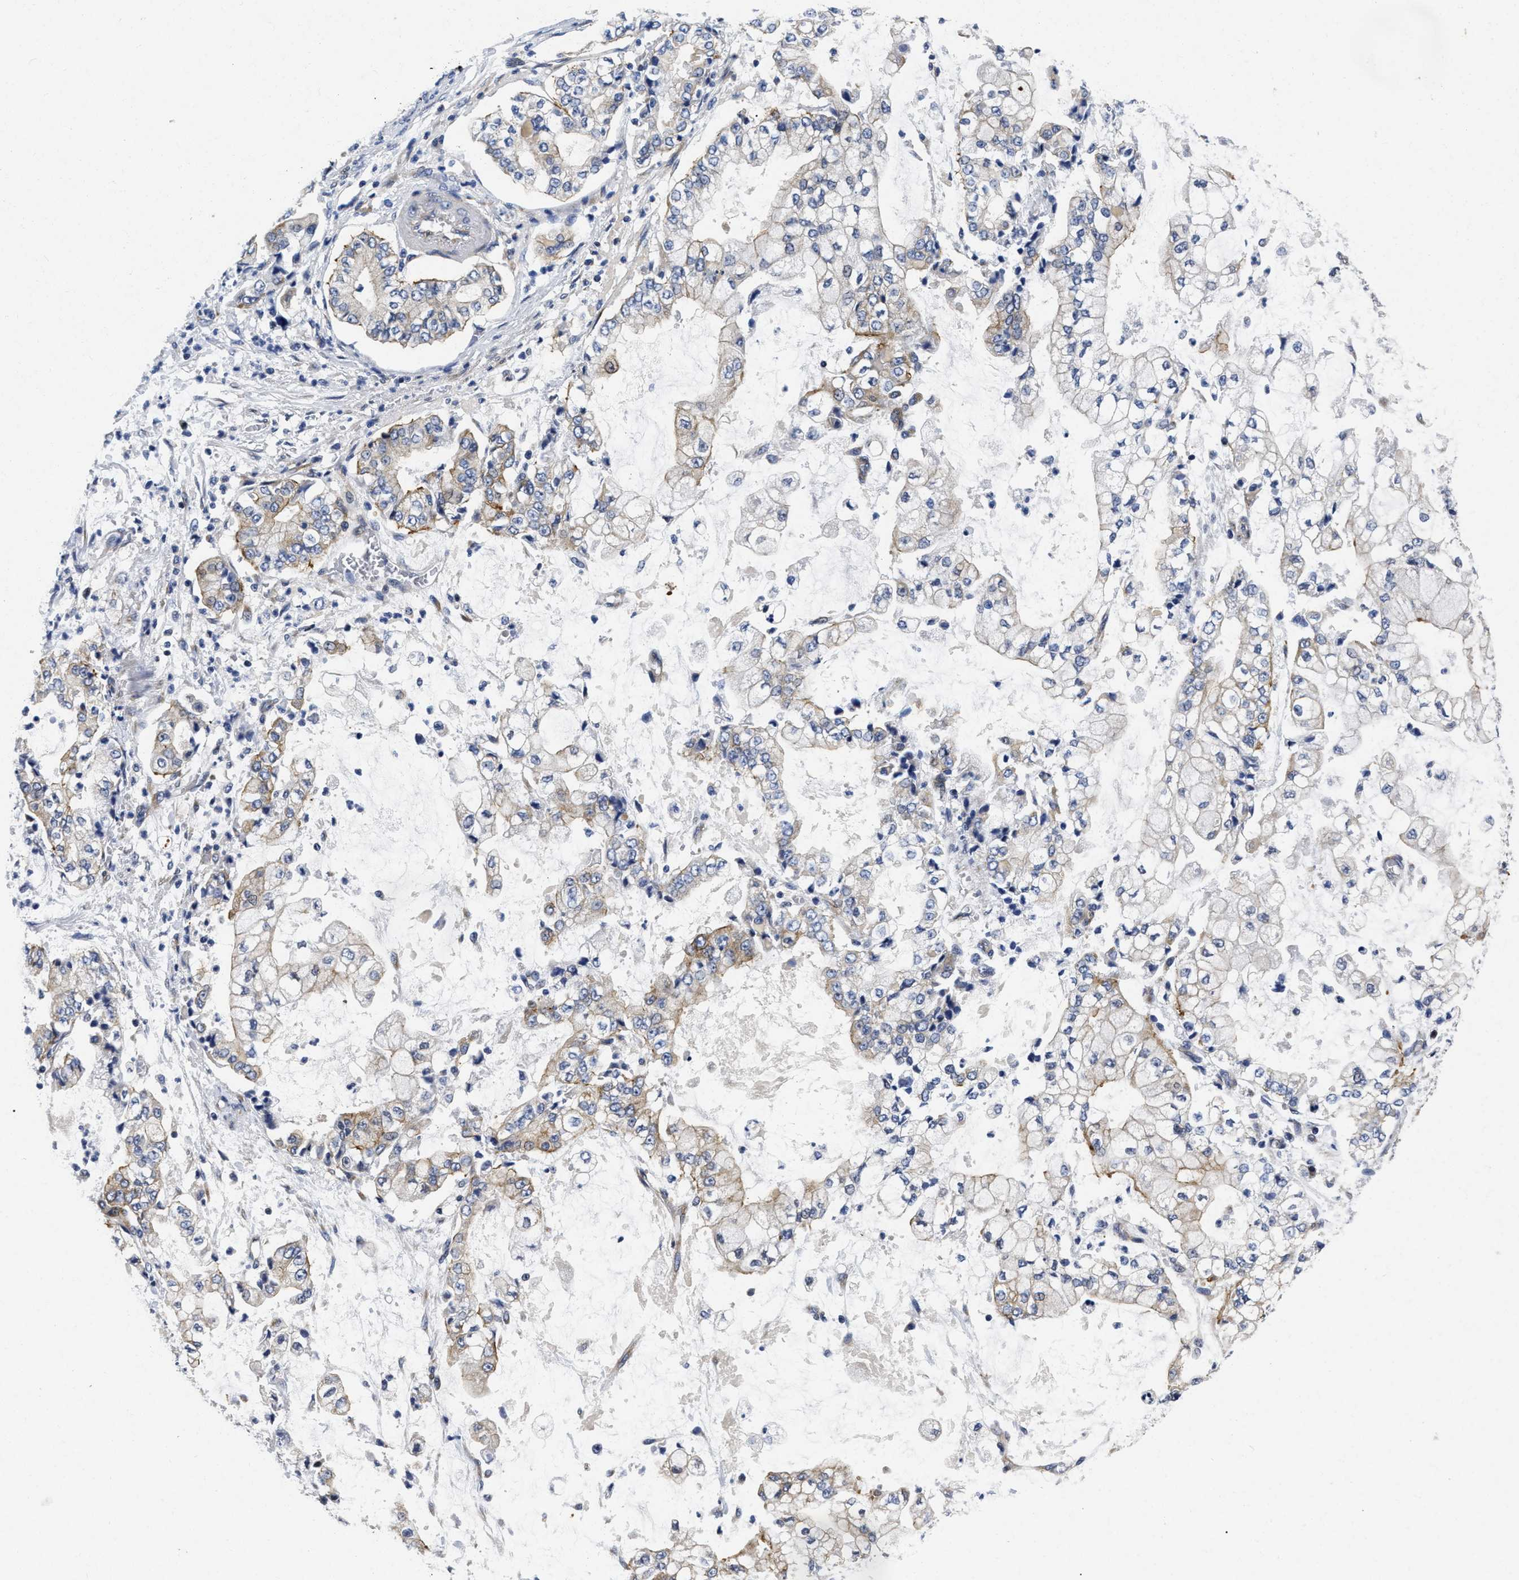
{"staining": {"intensity": "moderate", "quantity": "<25%", "location": "cytoplasmic/membranous"}, "tissue": "stomach cancer", "cell_type": "Tumor cells", "image_type": "cancer", "snomed": [{"axis": "morphology", "description": "Adenocarcinoma, NOS"}, {"axis": "topography", "description": "Stomach"}], "caption": "A low amount of moderate cytoplasmic/membranous positivity is present in about <25% of tumor cells in stomach adenocarcinoma tissue.", "gene": "LAD1", "patient": {"sex": "male", "age": 76}}